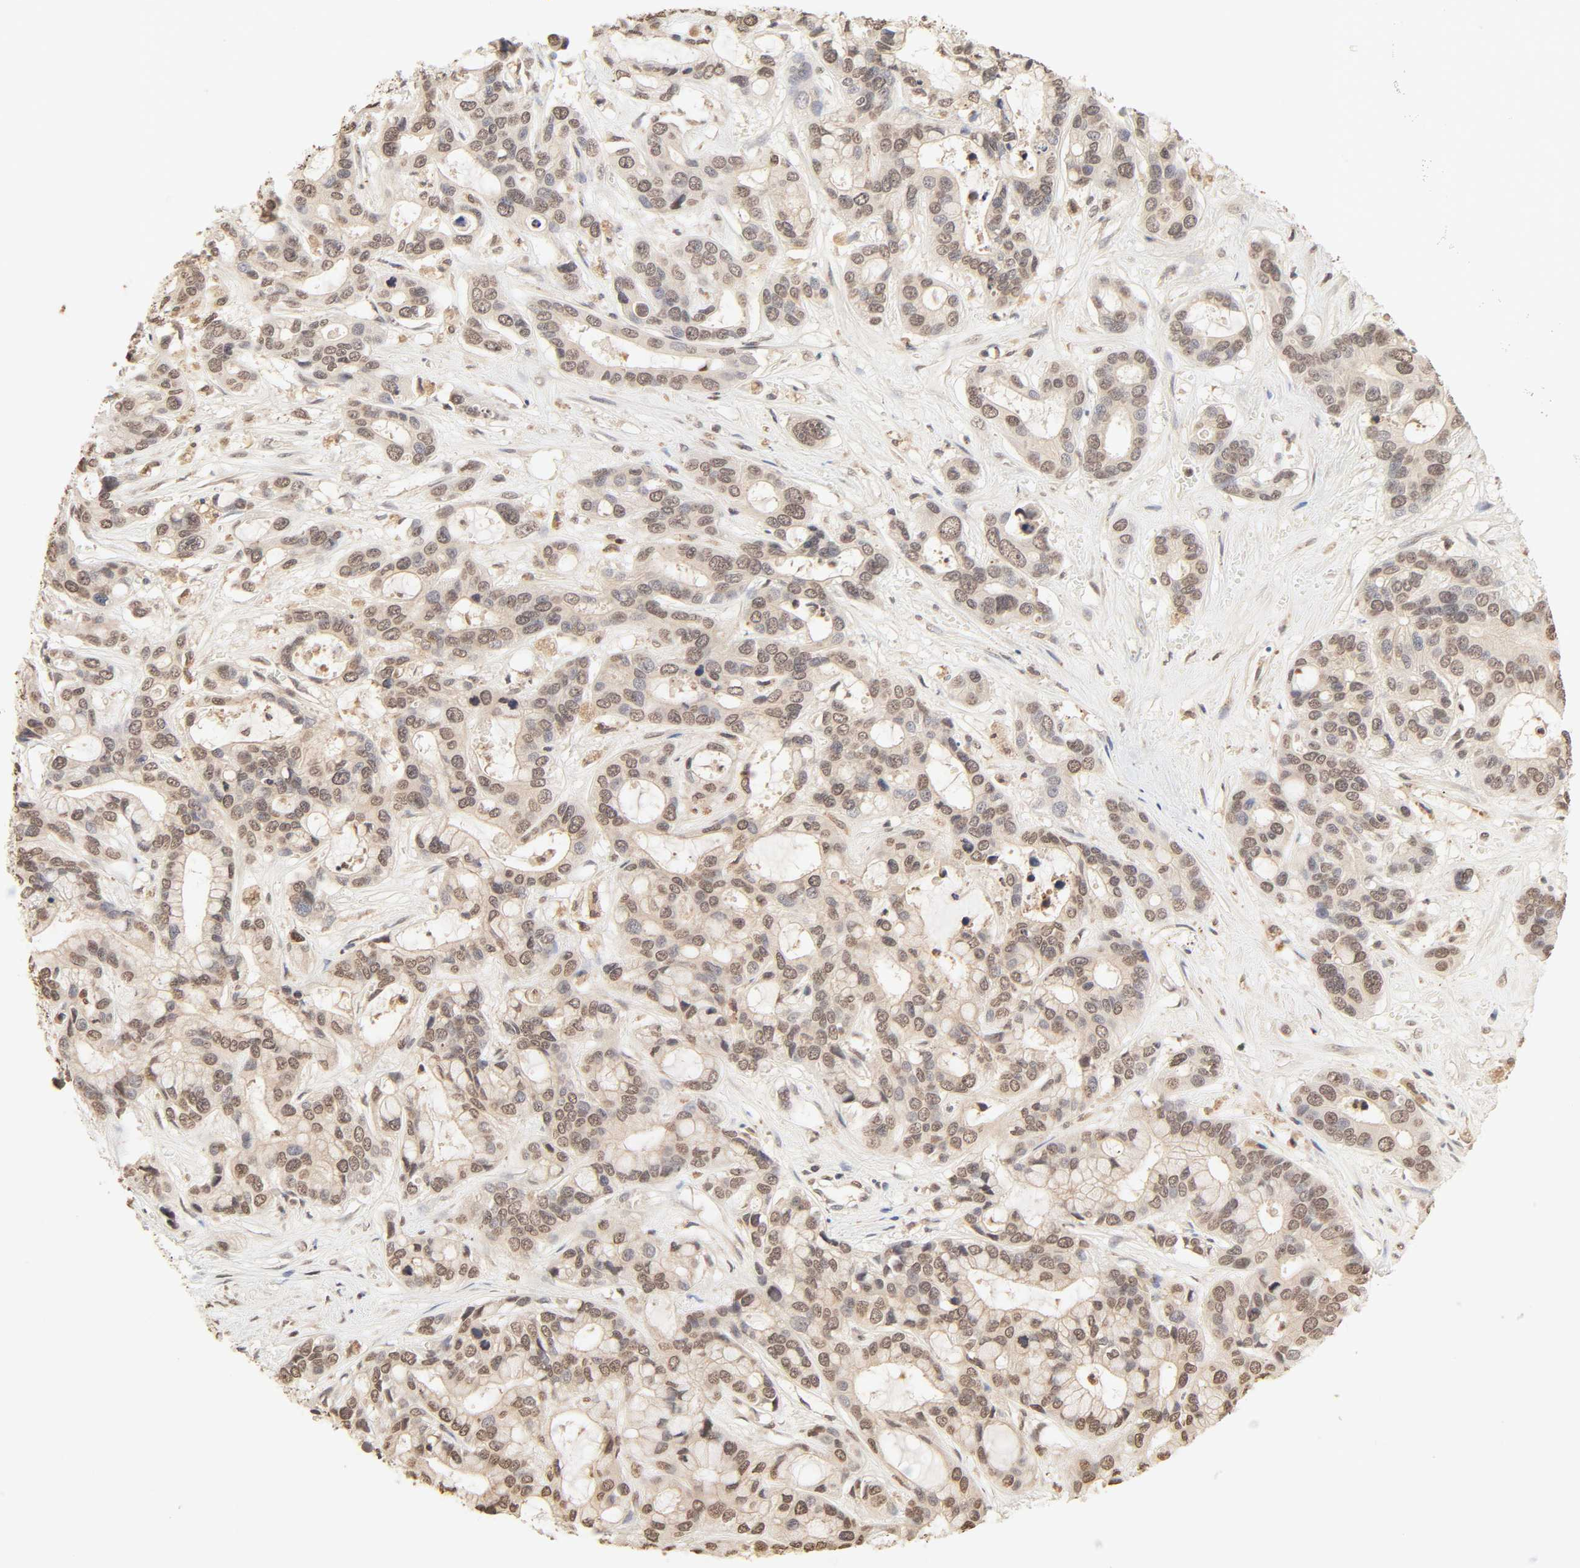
{"staining": {"intensity": "moderate", "quantity": ">75%", "location": "cytoplasmic/membranous,nuclear"}, "tissue": "liver cancer", "cell_type": "Tumor cells", "image_type": "cancer", "snomed": [{"axis": "morphology", "description": "Cholangiocarcinoma"}, {"axis": "topography", "description": "Liver"}], "caption": "Immunohistochemical staining of human liver cancer (cholangiocarcinoma) shows medium levels of moderate cytoplasmic/membranous and nuclear expression in approximately >75% of tumor cells.", "gene": "TBL1X", "patient": {"sex": "female", "age": 65}}